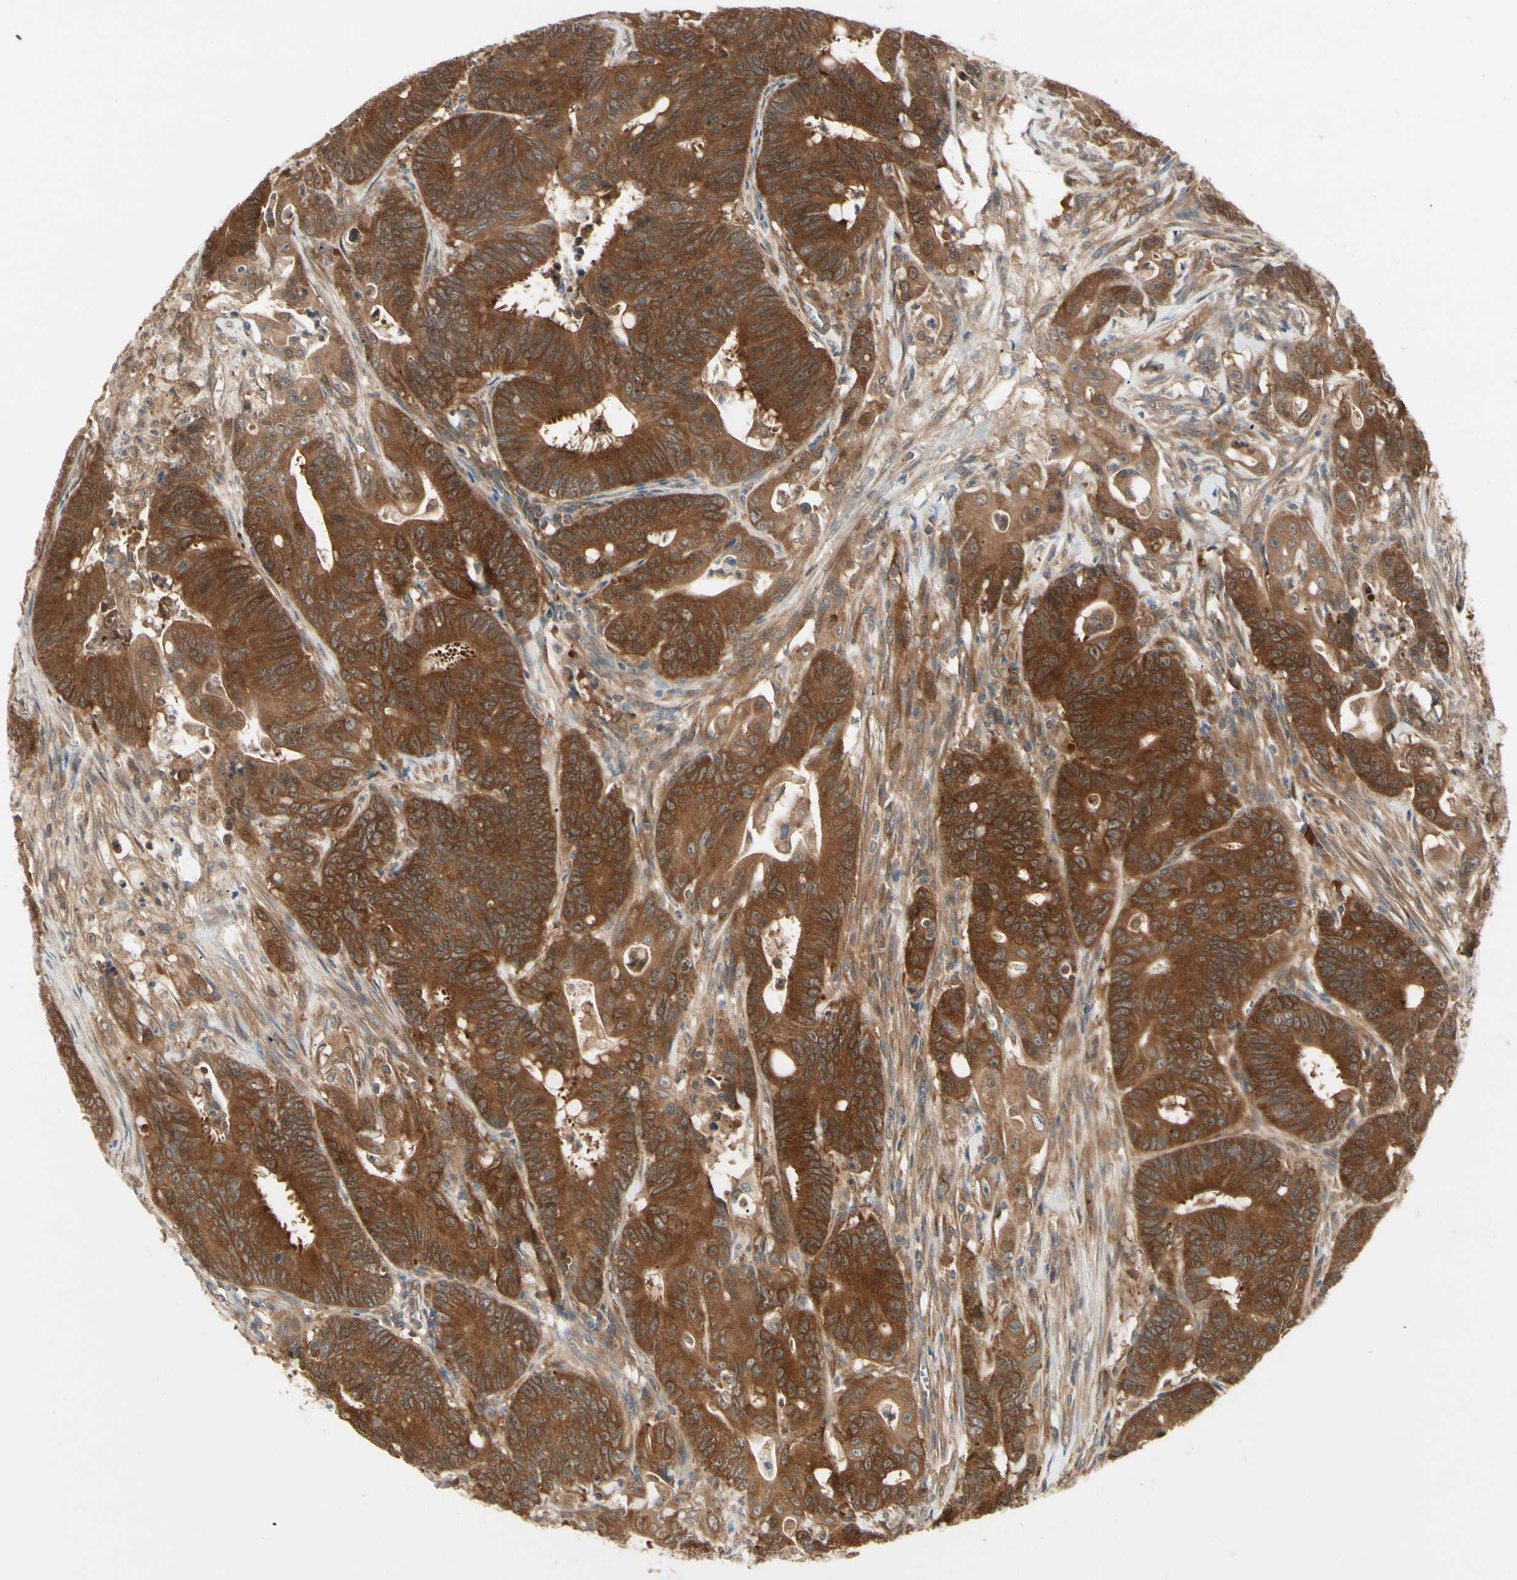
{"staining": {"intensity": "strong", "quantity": ">75%", "location": "cytoplasmic/membranous"}, "tissue": "colorectal cancer", "cell_type": "Tumor cells", "image_type": "cancer", "snomed": [{"axis": "morphology", "description": "Adenocarcinoma, NOS"}, {"axis": "topography", "description": "Colon"}], "caption": "This micrograph displays colorectal adenocarcinoma stained with IHC to label a protein in brown. The cytoplasmic/membranous of tumor cells show strong positivity for the protein. Nuclei are counter-stained blue.", "gene": "NME1-NME2", "patient": {"sex": "male", "age": 45}}